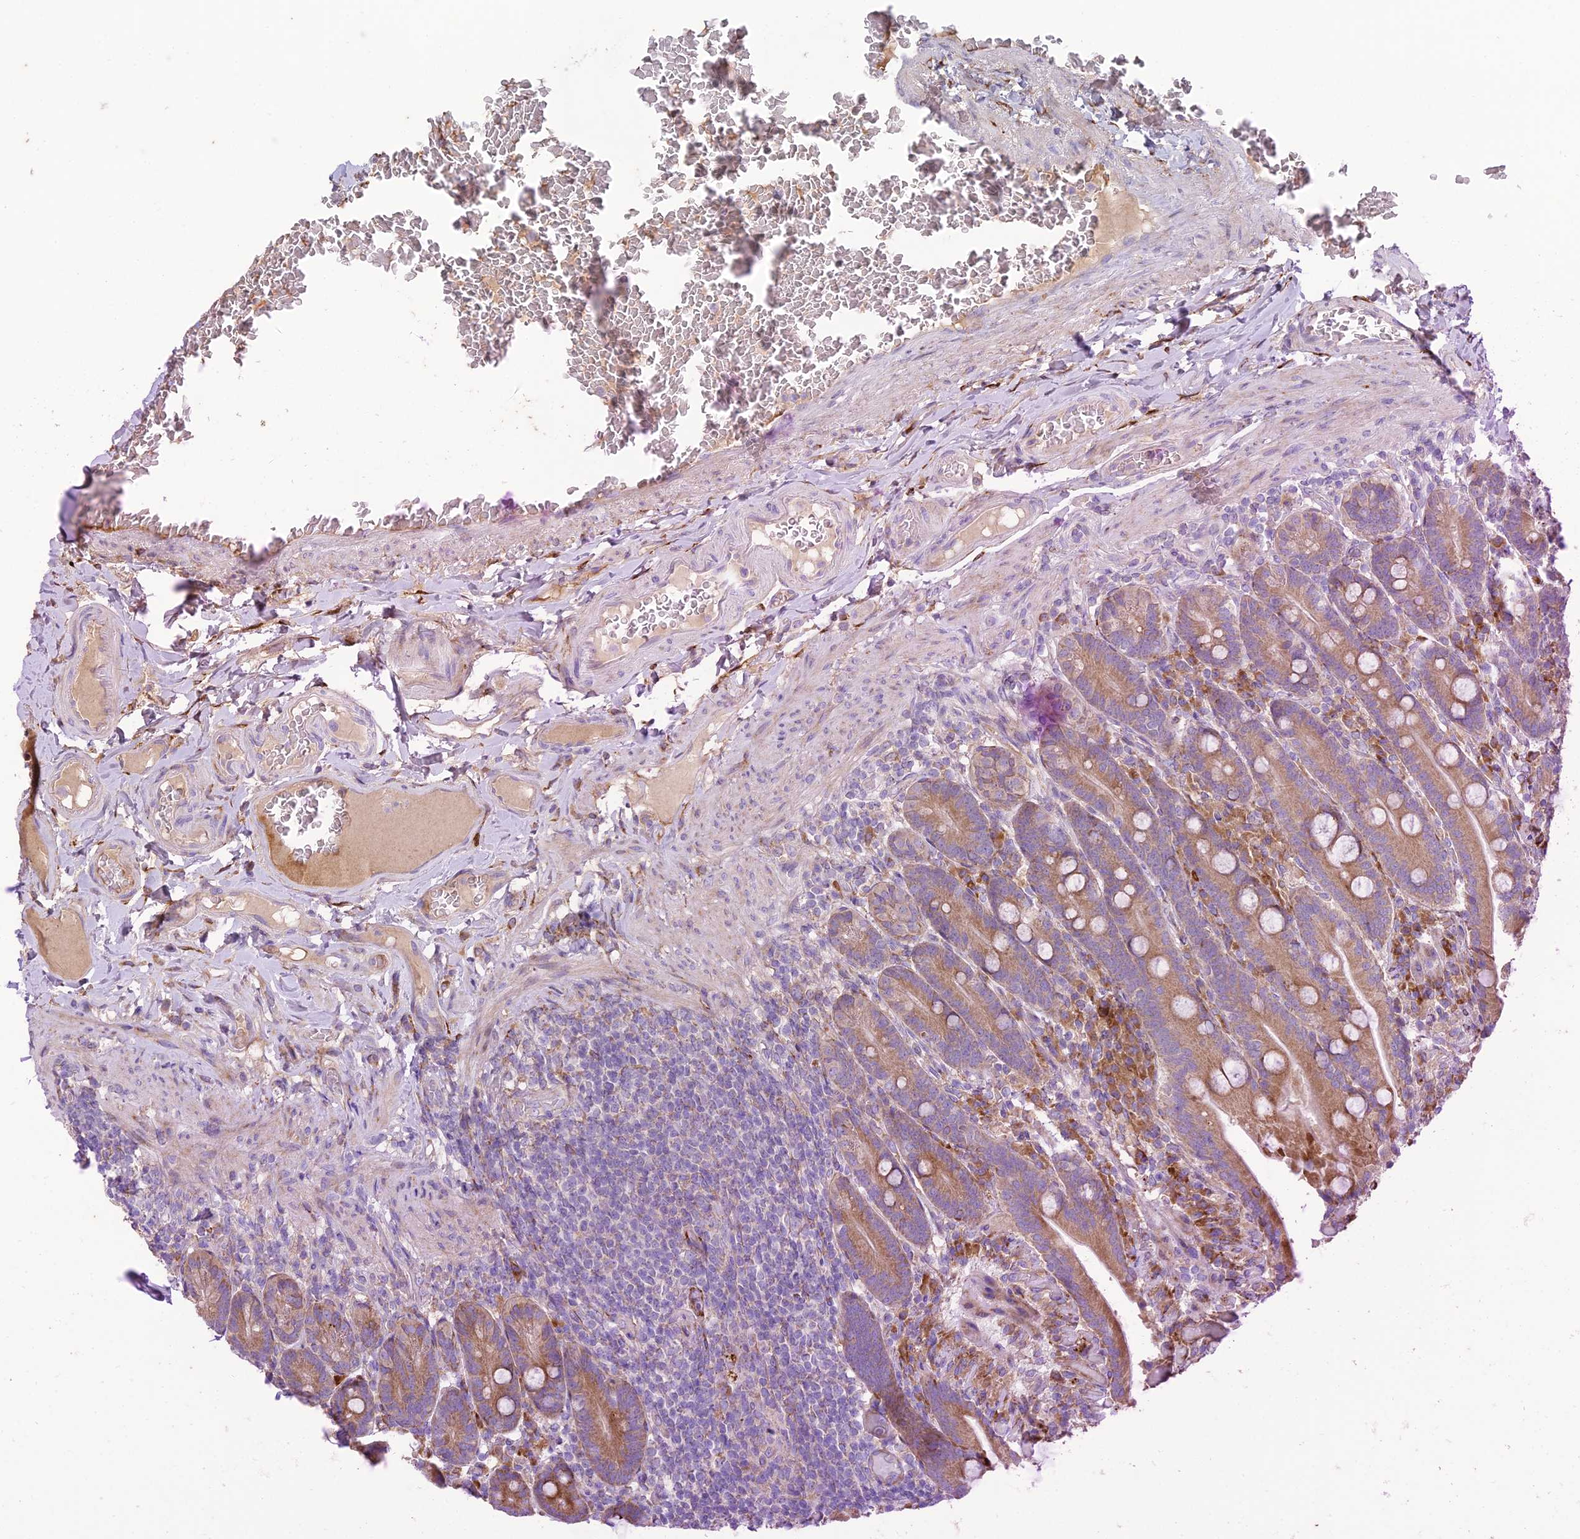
{"staining": {"intensity": "moderate", "quantity": ">75%", "location": "cytoplasmic/membranous"}, "tissue": "duodenum", "cell_type": "Glandular cells", "image_type": "normal", "snomed": [{"axis": "morphology", "description": "Normal tissue, NOS"}, {"axis": "topography", "description": "Duodenum"}], "caption": "Immunohistochemical staining of benign human duodenum shows moderate cytoplasmic/membranous protein expression in about >75% of glandular cells. The protein is shown in brown color, while the nuclei are stained blue.", "gene": "RCN3", "patient": {"sex": "female", "age": 62}}